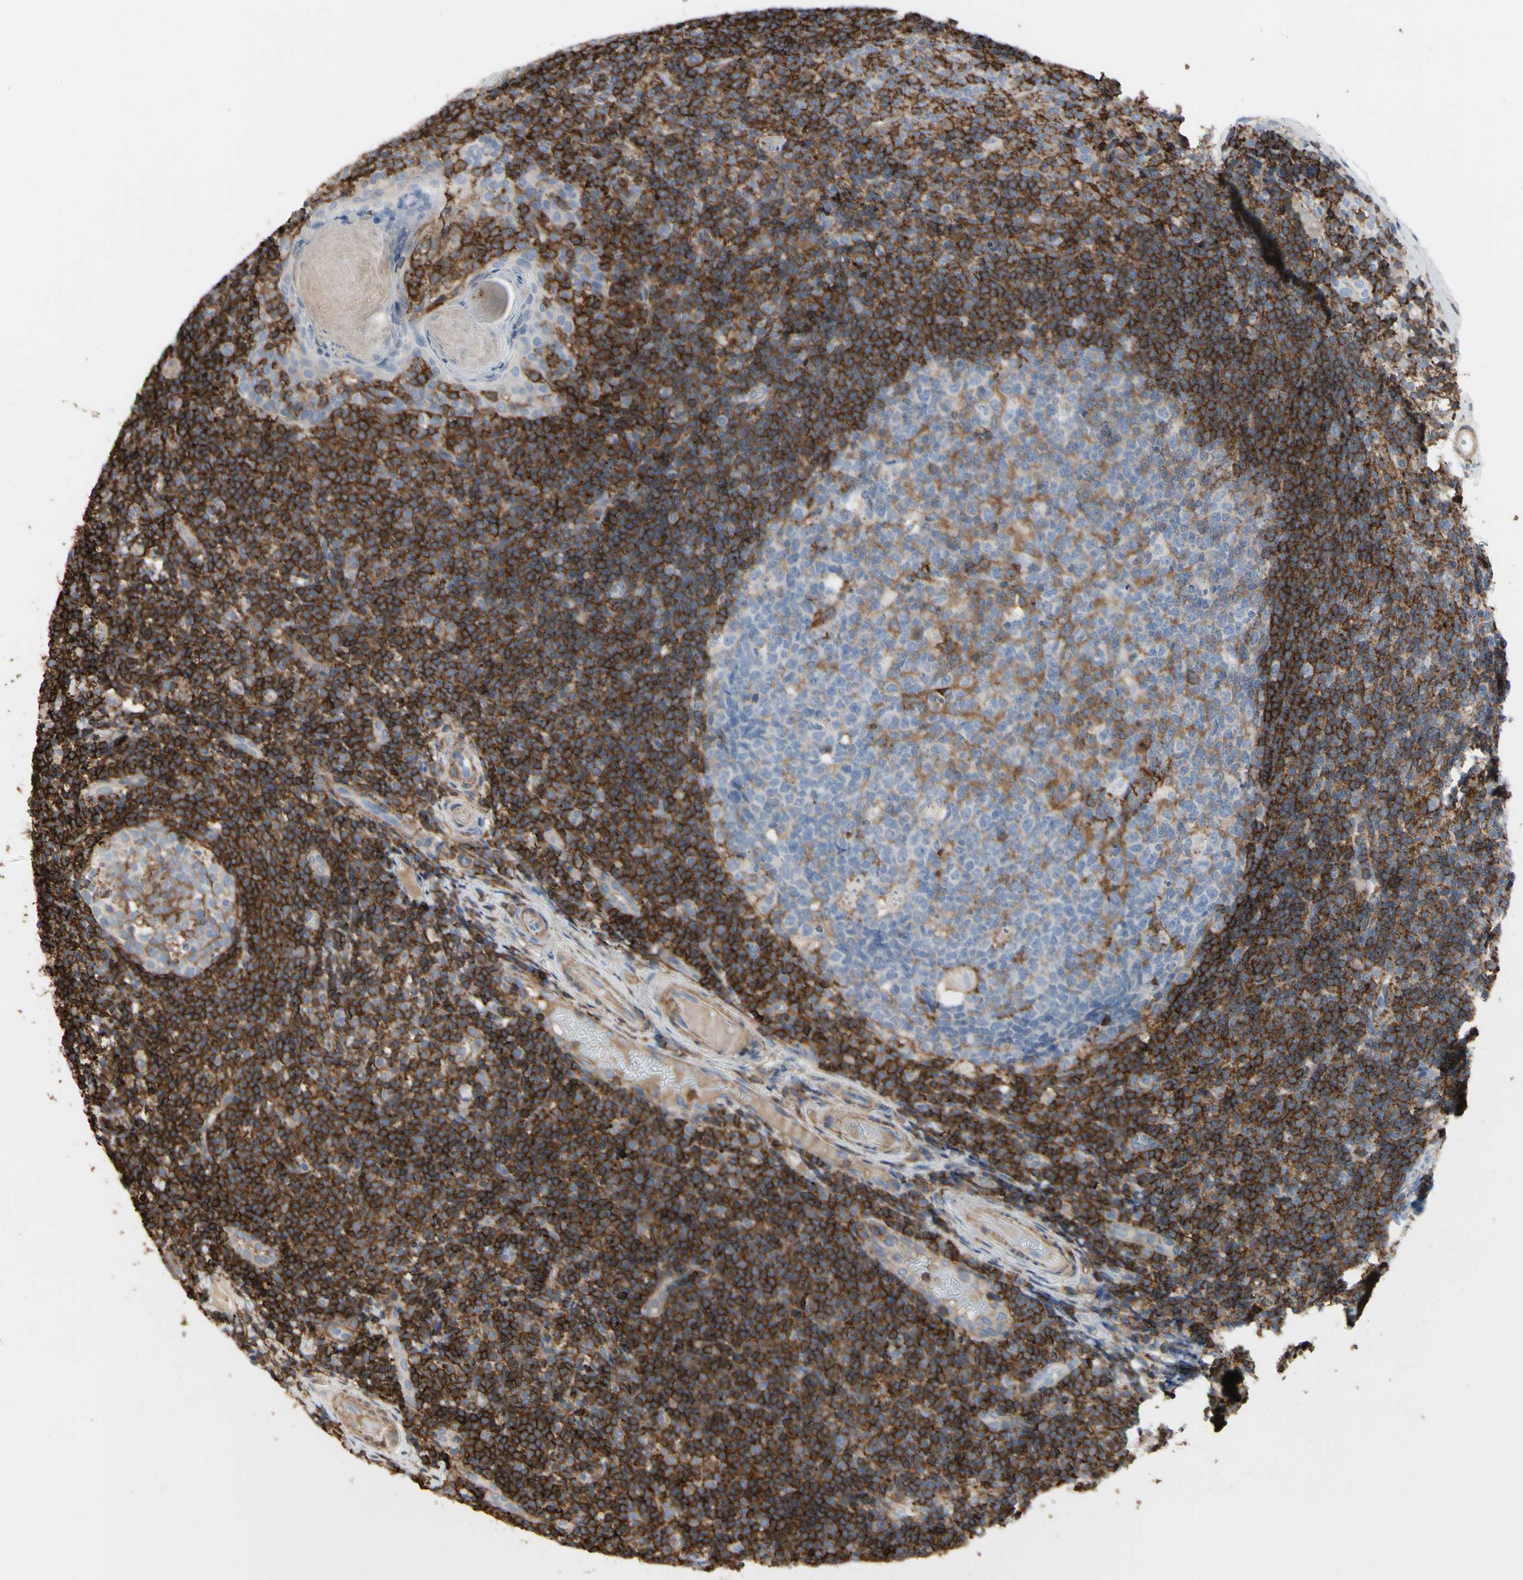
{"staining": {"intensity": "moderate", "quantity": "25%-75%", "location": "cytoplasmic/membranous"}, "tissue": "tonsil", "cell_type": "Germinal center cells", "image_type": "normal", "snomed": [{"axis": "morphology", "description": "Normal tissue, NOS"}, {"axis": "topography", "description": "Tonsil"}], "caption": "The histopathology image reveals staining of normal tonsil, revealing moderate cytoplasmic/membranous protein positivity (brown color) within germinal center cells.", "gene": "ANXA6", "patient": {"sex": "female", "age": 19}}